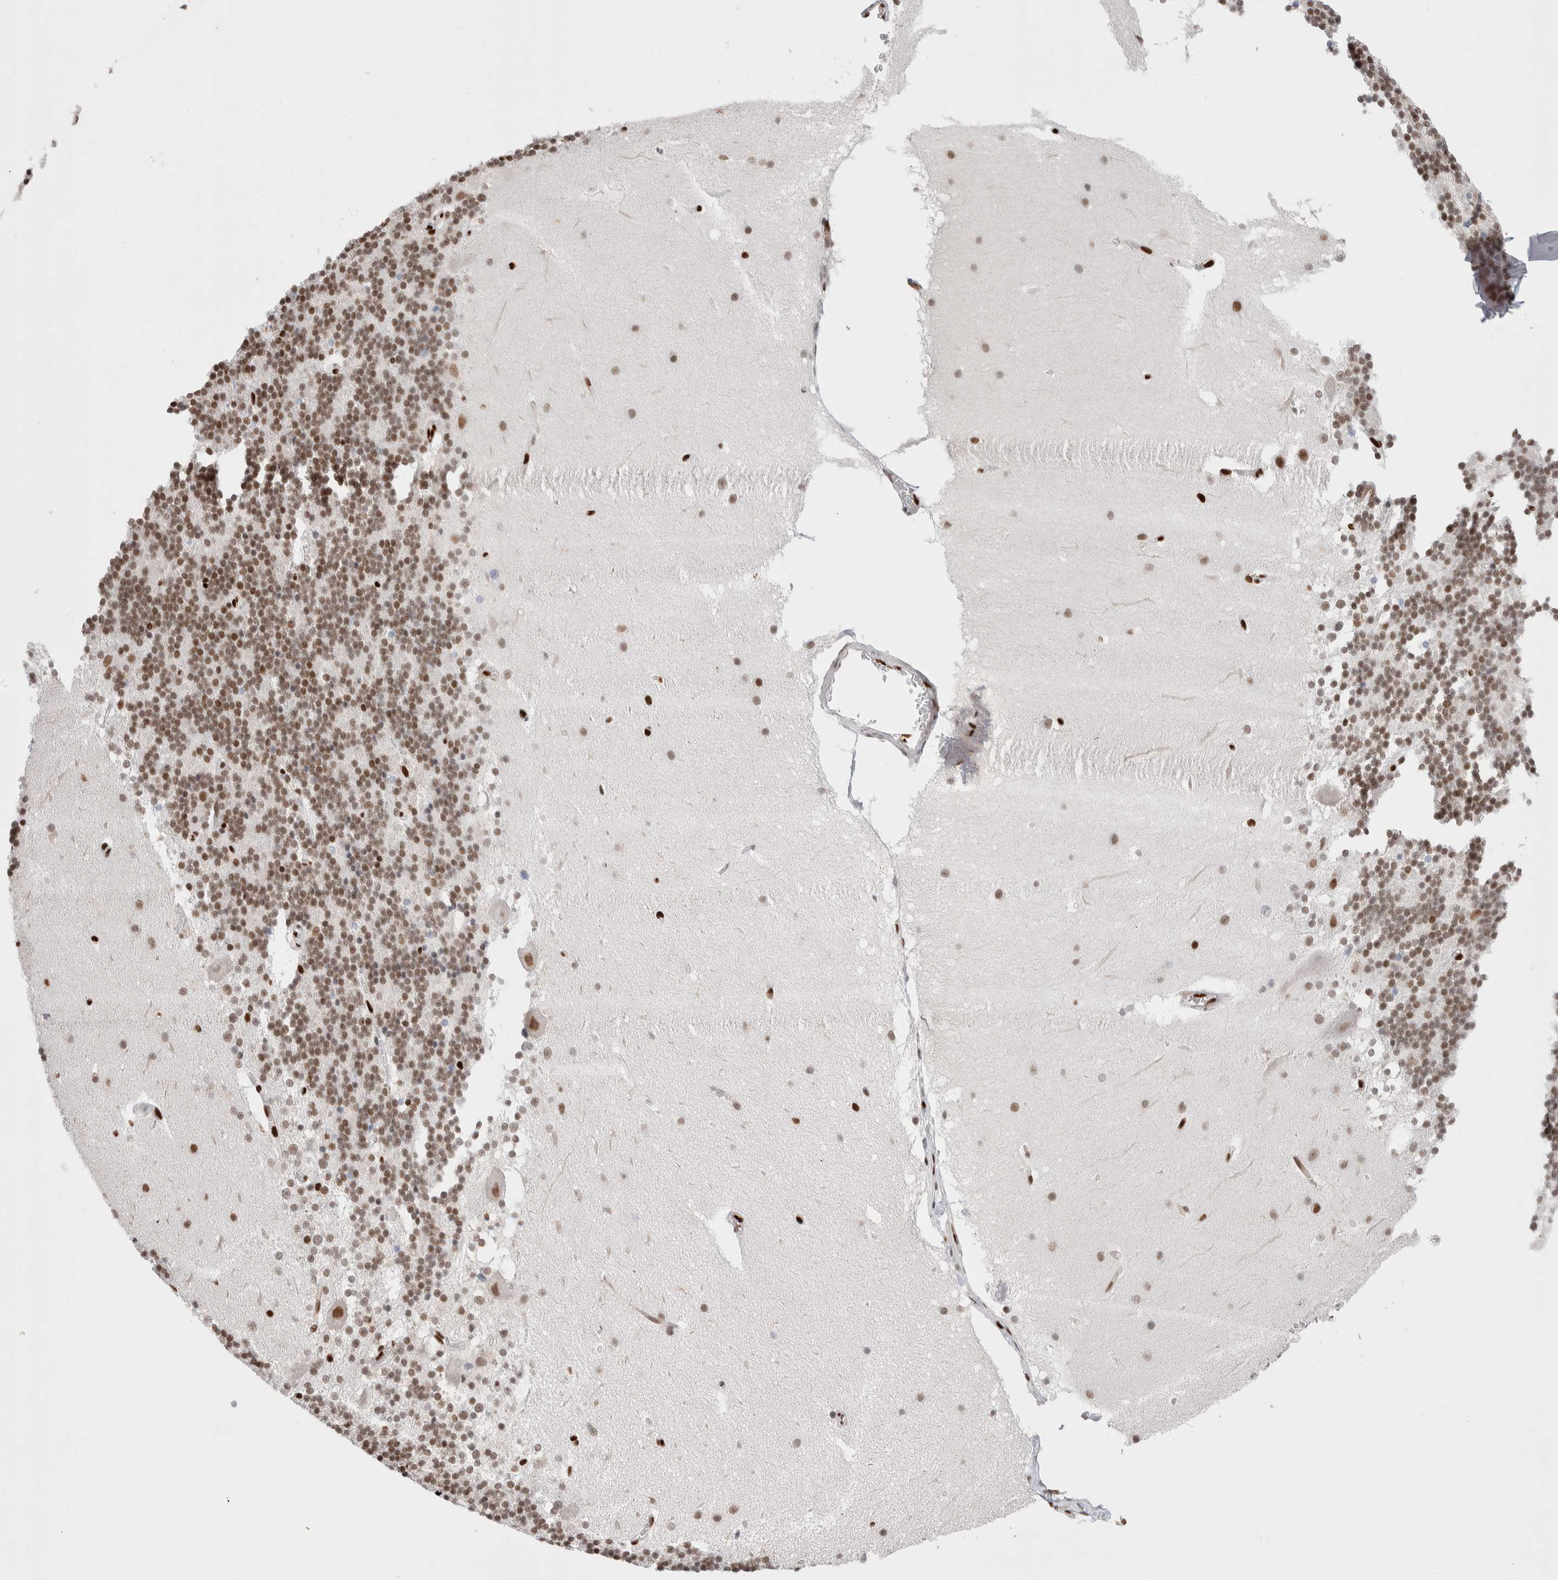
{"staining": {"intensity": "moderate", "quantity": ">75%", "location": "nuclear"}, "tissue": "cerebellum", "cell_type": "Cells in granular layer", "image_type": "normal", "snomed": [{"axis": "morphology", "description": "Normal tissue, NOS"}, {"axis": "topography", "description": "Cerebellum"}], "caption": "The histopathology image demonstrates staining of benign cerebellum, revealing moderate nuclear protein staining (brown color) within cells in granular layer.", "gene": "C17orf49", "patient": {"sex": "female", "age": 19}}